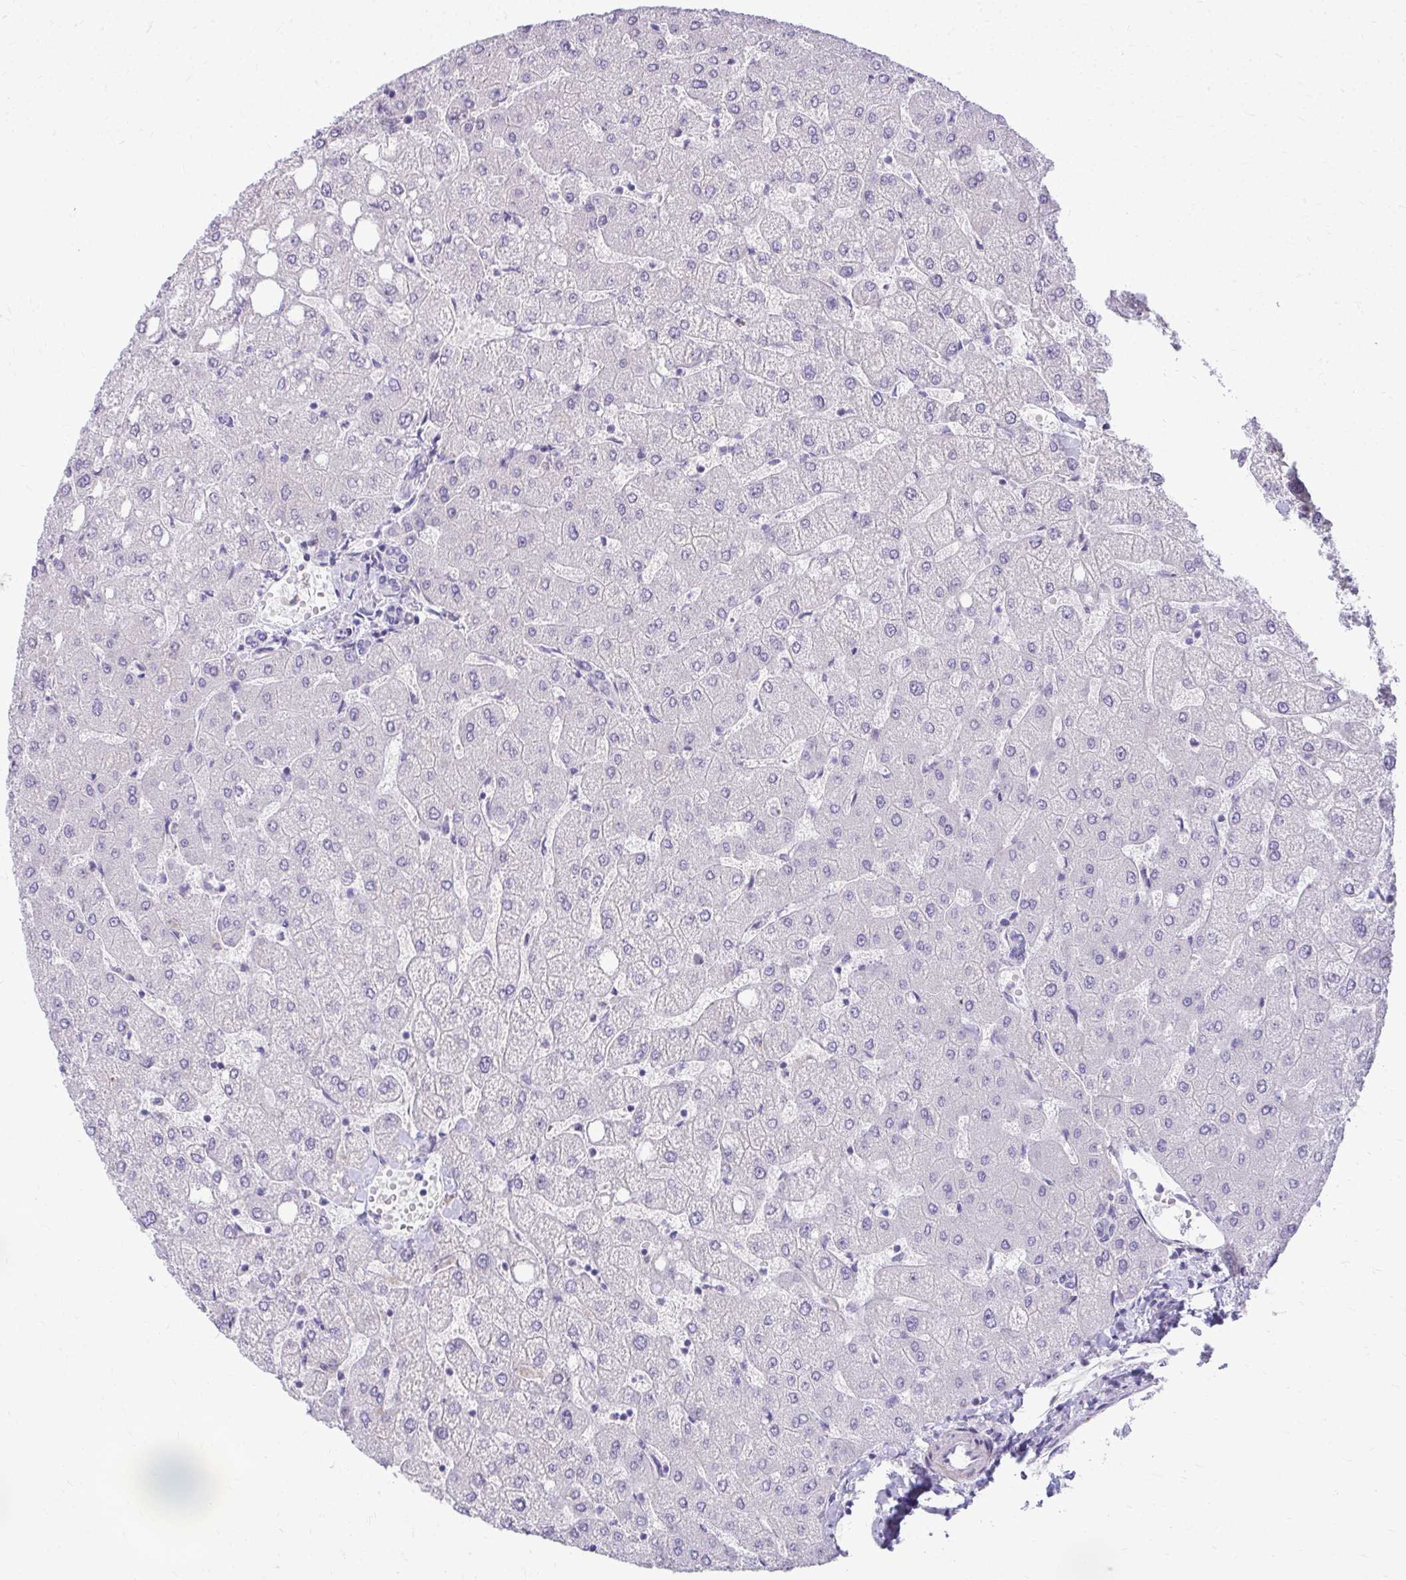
{"staining": {"intensity": "negative", "quantity": "none", "location": "none"}, "tissue": "liver", "cell_type": "Cholangiocytes", "image_type": "normal", "snomed": [{"axis": "morphology", "description": "Normal tissue, NOS"}, {"axis": "topography", "description": "Liver"}], "caption": "Immunohistochemical staining of normal liver demonstrates no significant positivity in cholangiocytes. (DAB IHC with hematoxylin counter stain).", "gene": "DLX4", "patient": {"sex": "female", "age": 54}}